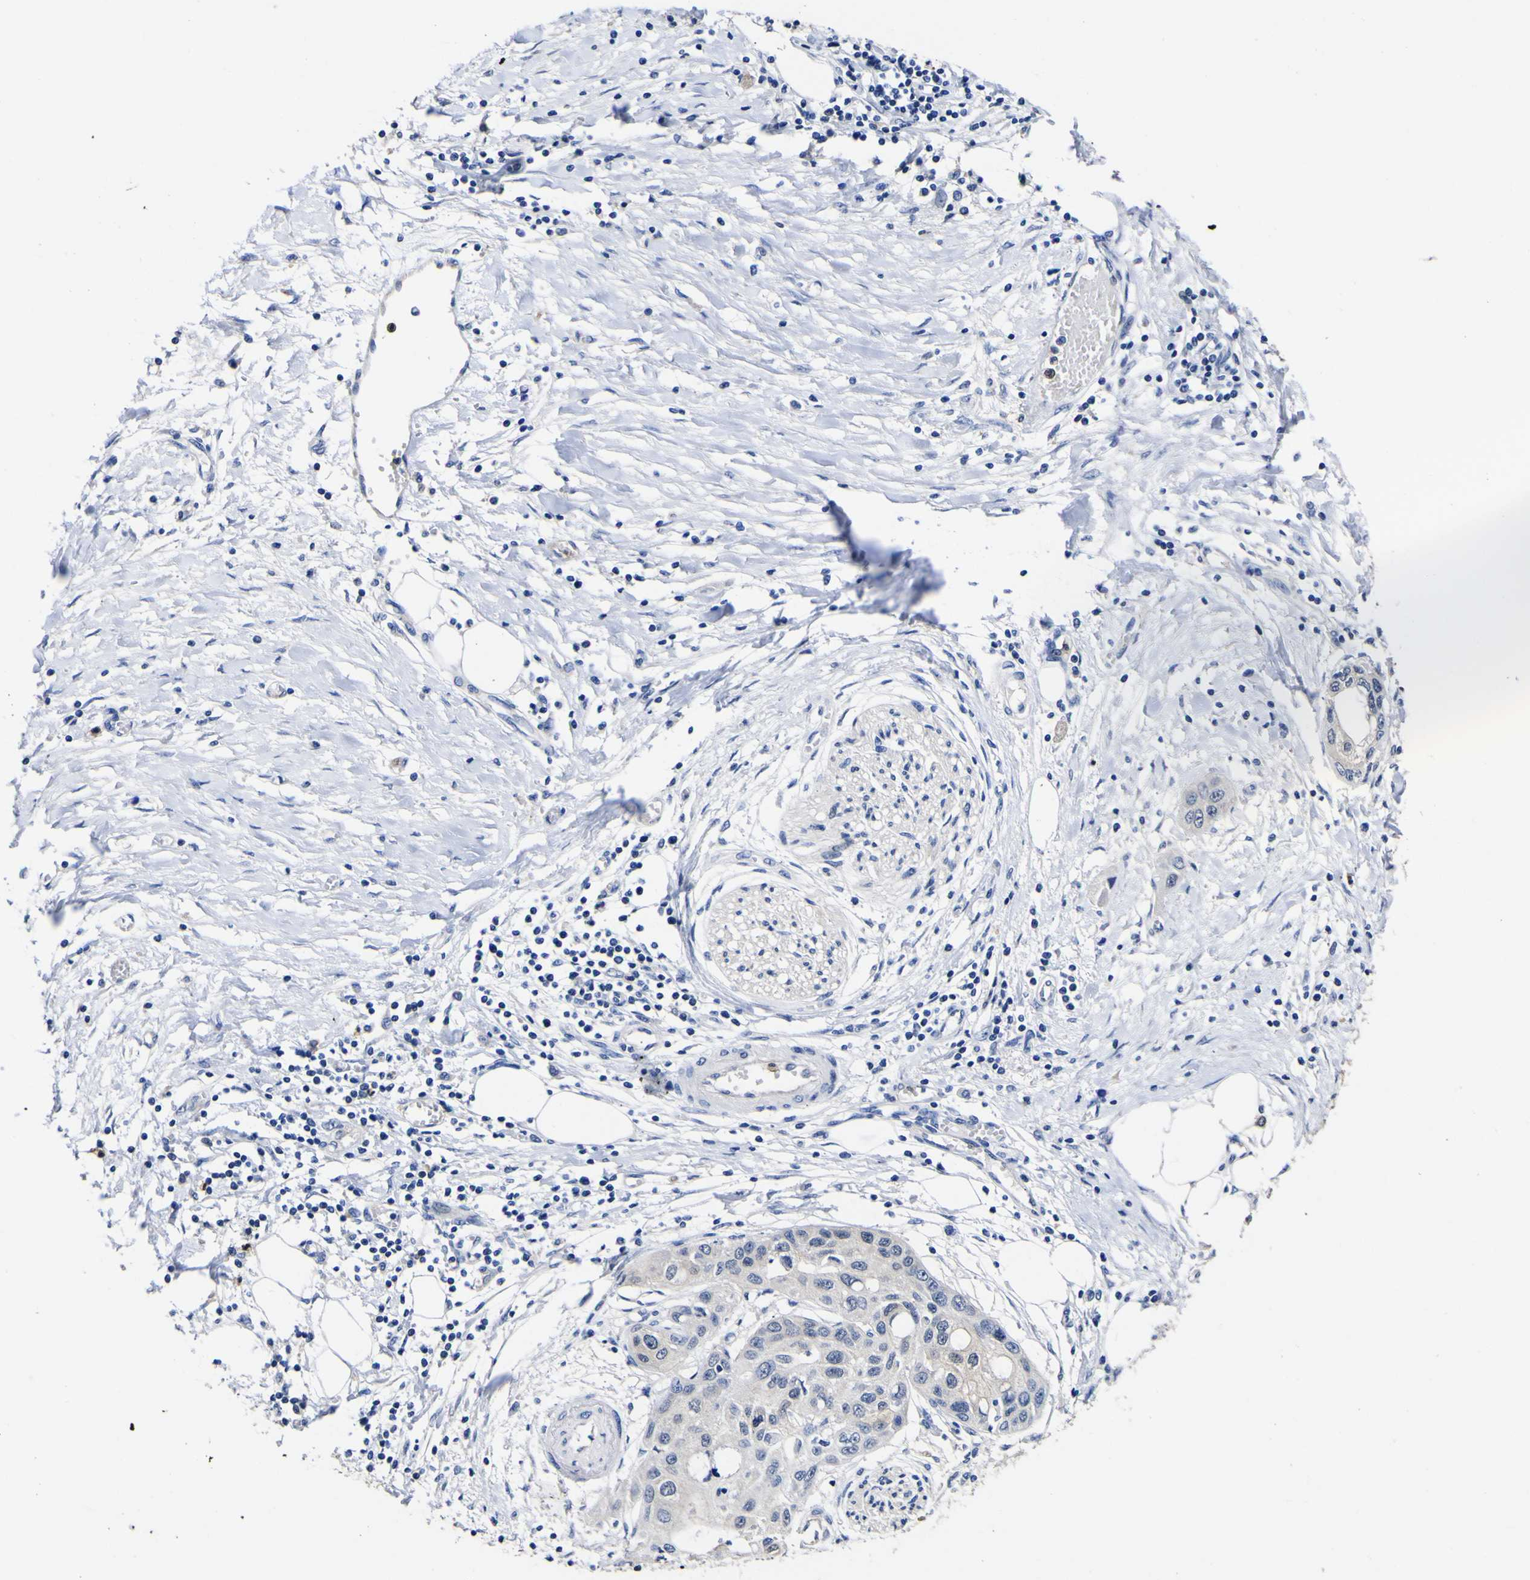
{"staining": {"intensity": "weak", "quantity": "<25%", "location": "cytoplasmic/membranous"}, "tissue": "pancreatic cancer", "cell_type": "Tumor cells", "image_type": "cancer", "snomed": [{"axis": "morphology", "description": "Adenocarcinoma, NOS"}, {"axis": "topography", "description": "Pancreas"}], "caption": "A micrograph of human pancreatic cancer (adenocarcinoma) is negative for staining in tumor cells.", "gene": "CASP6", "patient": {"sex": "female", "age": 70}}